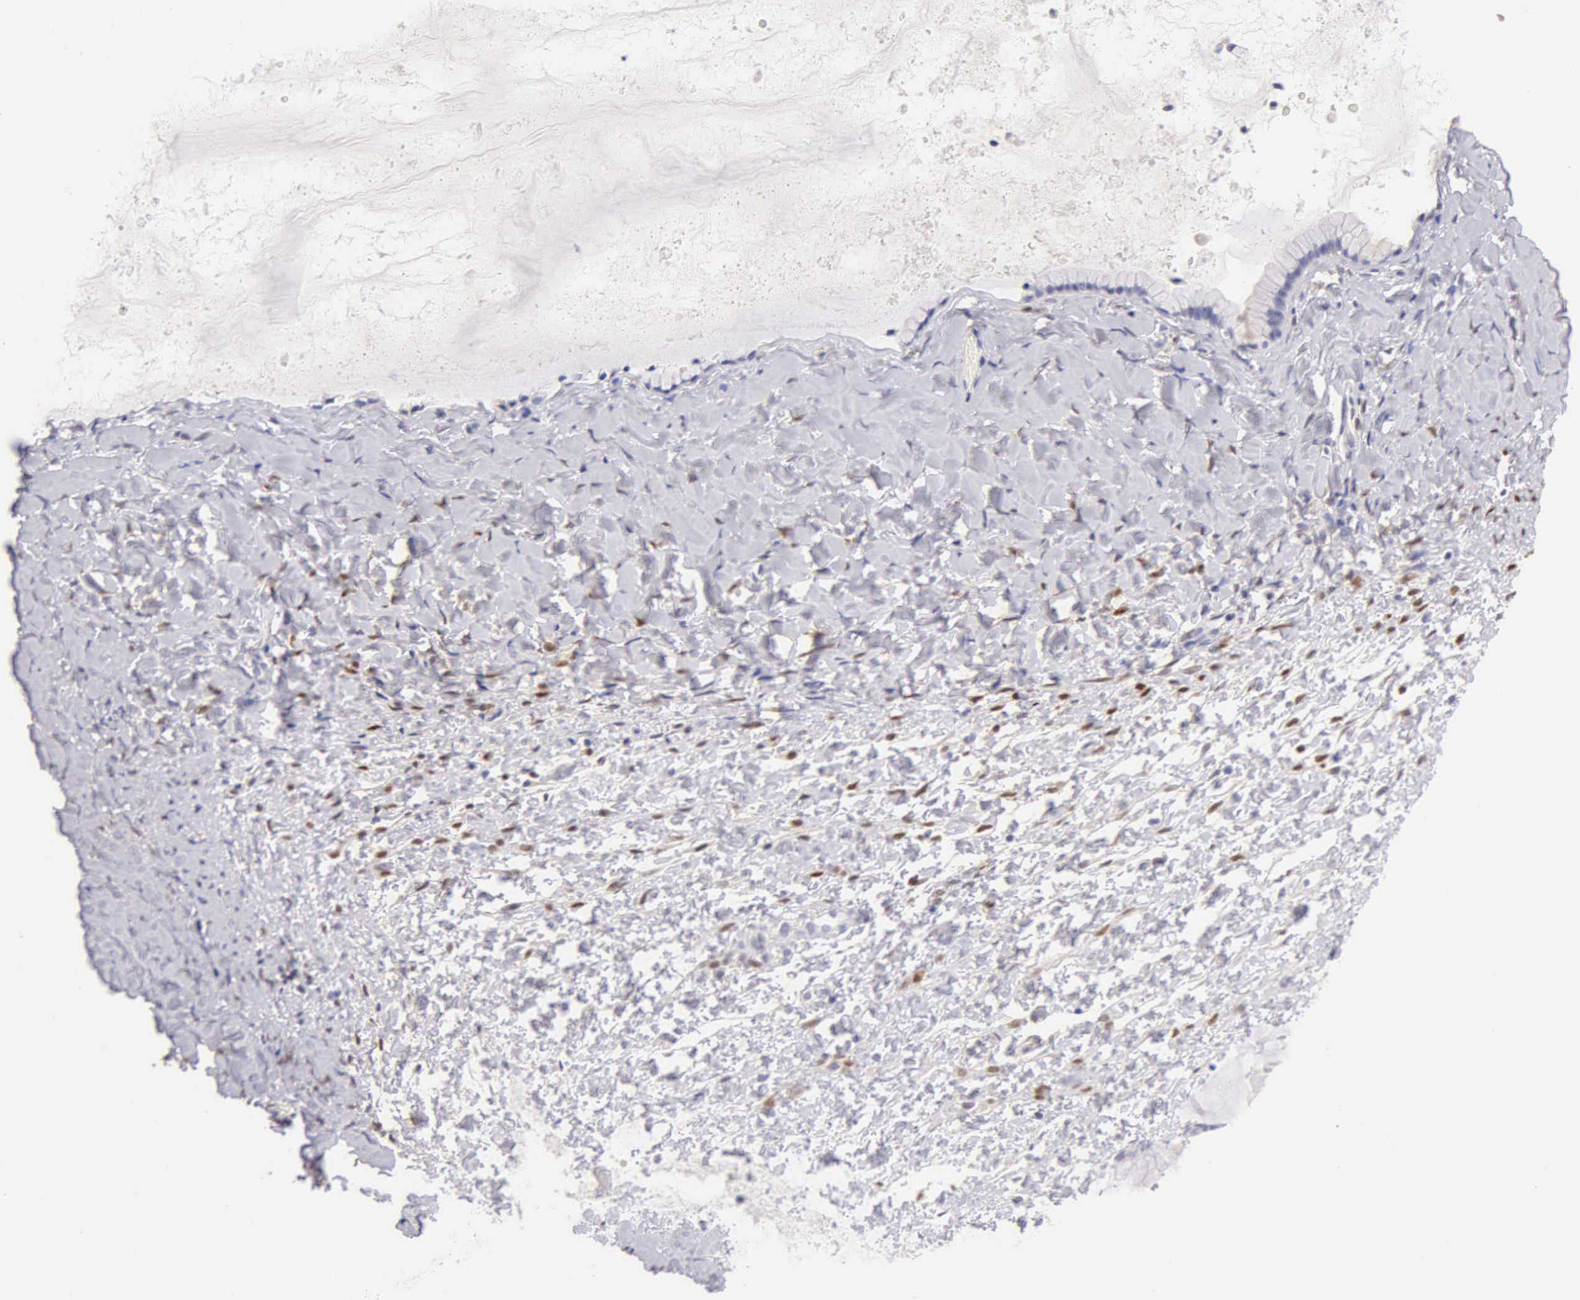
{"staining": {"intensity": "negative", "quantity": "none", "location": "none"}, "tissue": "ovarian cancer", "cell_type": "Tumor cells", "image_type": "cancer", "snomed": [{"axis": "morphology", "description": "Cystadenocarcinoma, mucinous, NOS"}, {"axis": "topography", "description": "Ovary"}], "caption": "Tumor cells show no significant protein expression in ovarian cancer.", "gene": "ESR1", "patient": {"sex": "female", "age": 41}}